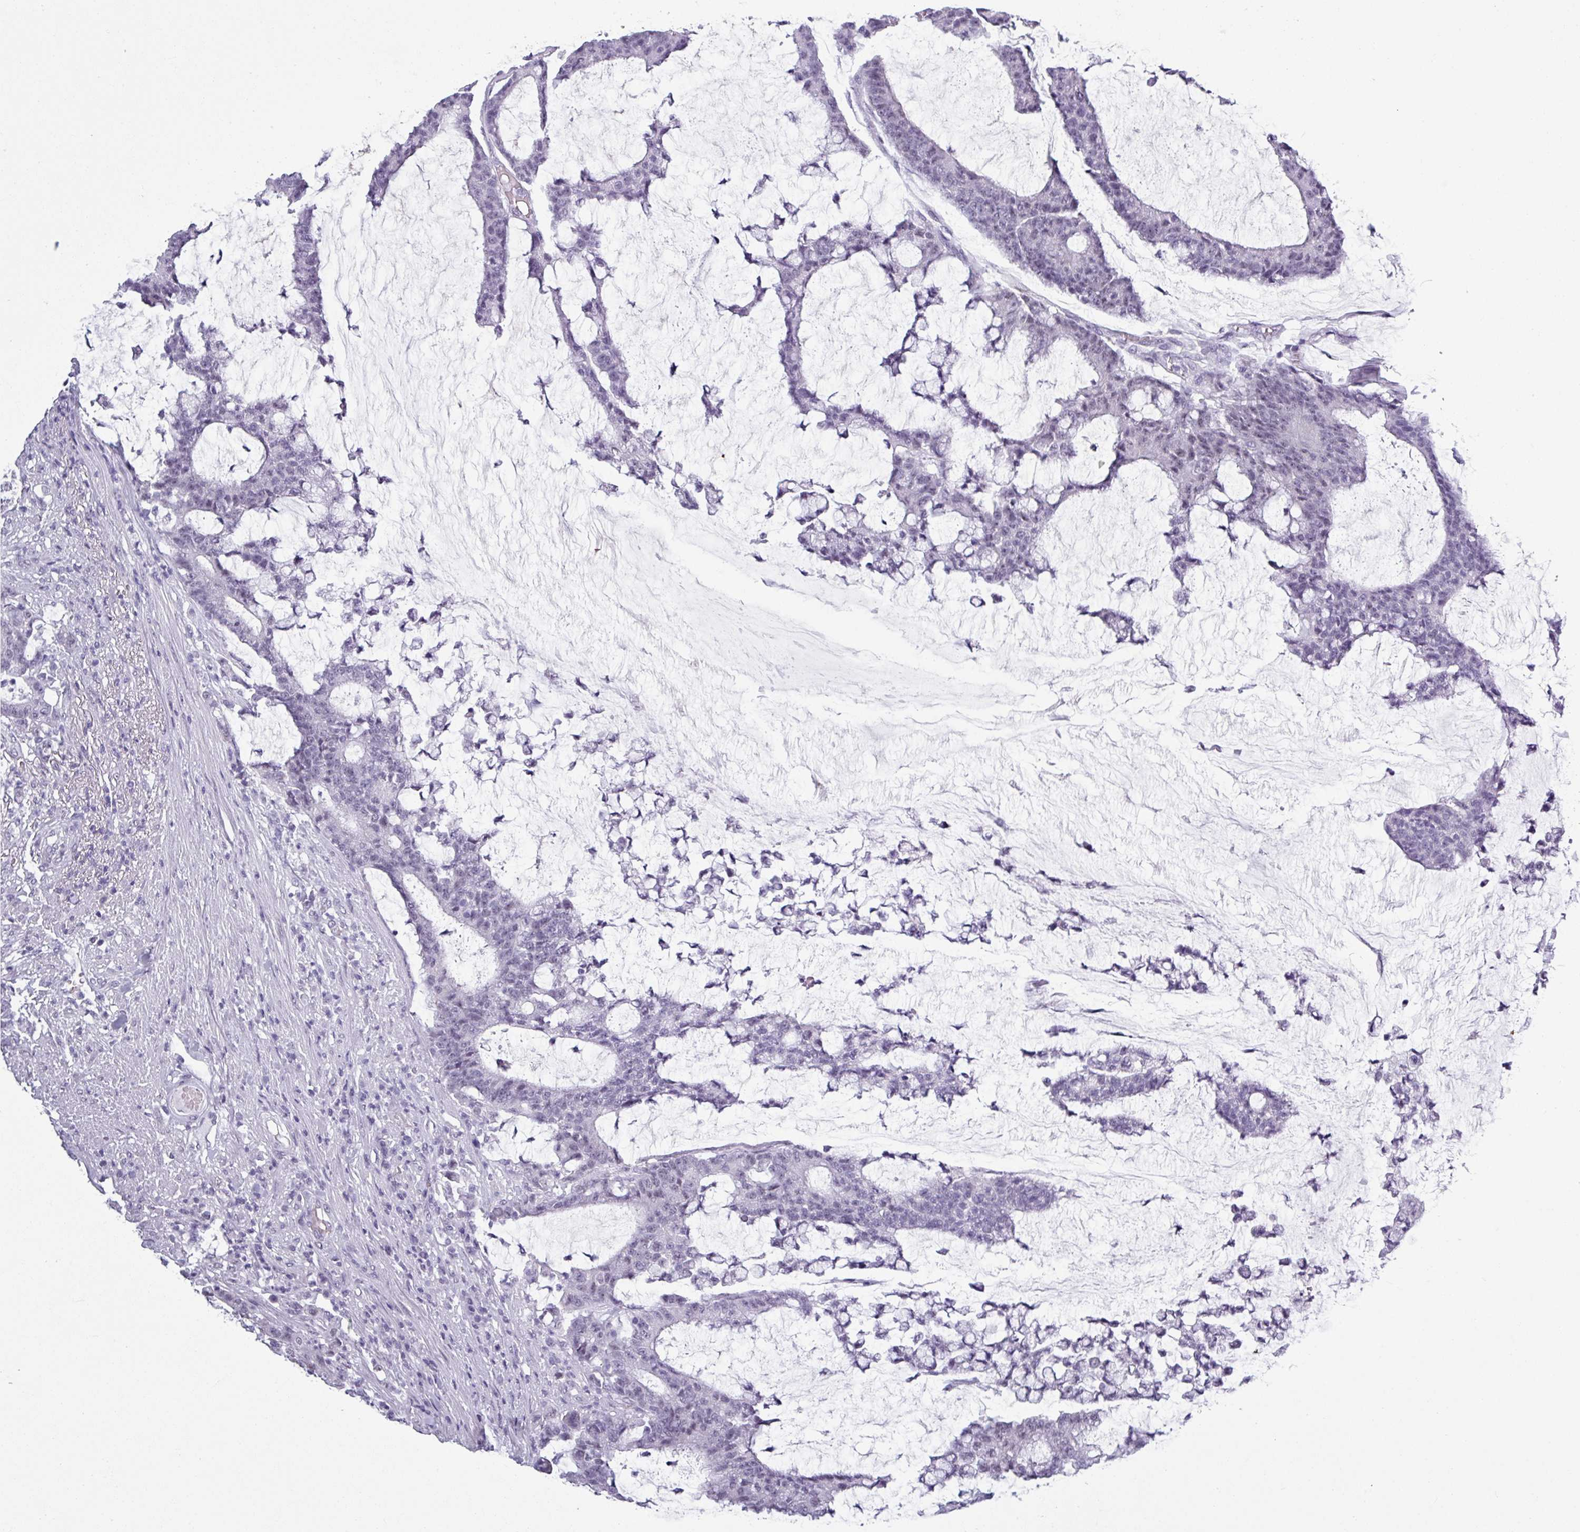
{"staining": {"intensity": "negative", "quantity": "none", "location": "none"}, "tissue": "colorectal cancer", "cell_type": "Tumor cells", "image_type": "cancer", "snomed": [{"axis": "morphology", "description": "Adenocarcinoma, NOS"}, {"axis": "topography", "description": "Colon"}], "caption": "The micrograph reveals no significant expression in tumor cells of colorectal cancer (adenocarcinoma). The staining is performed using DAB (3,3'-diaminobenzidine) brown chromogen with nuclei counter-stained in using hematoxylin.", "gene": "SRGAP1", "patient": {"sex": "female", "age": 84}}